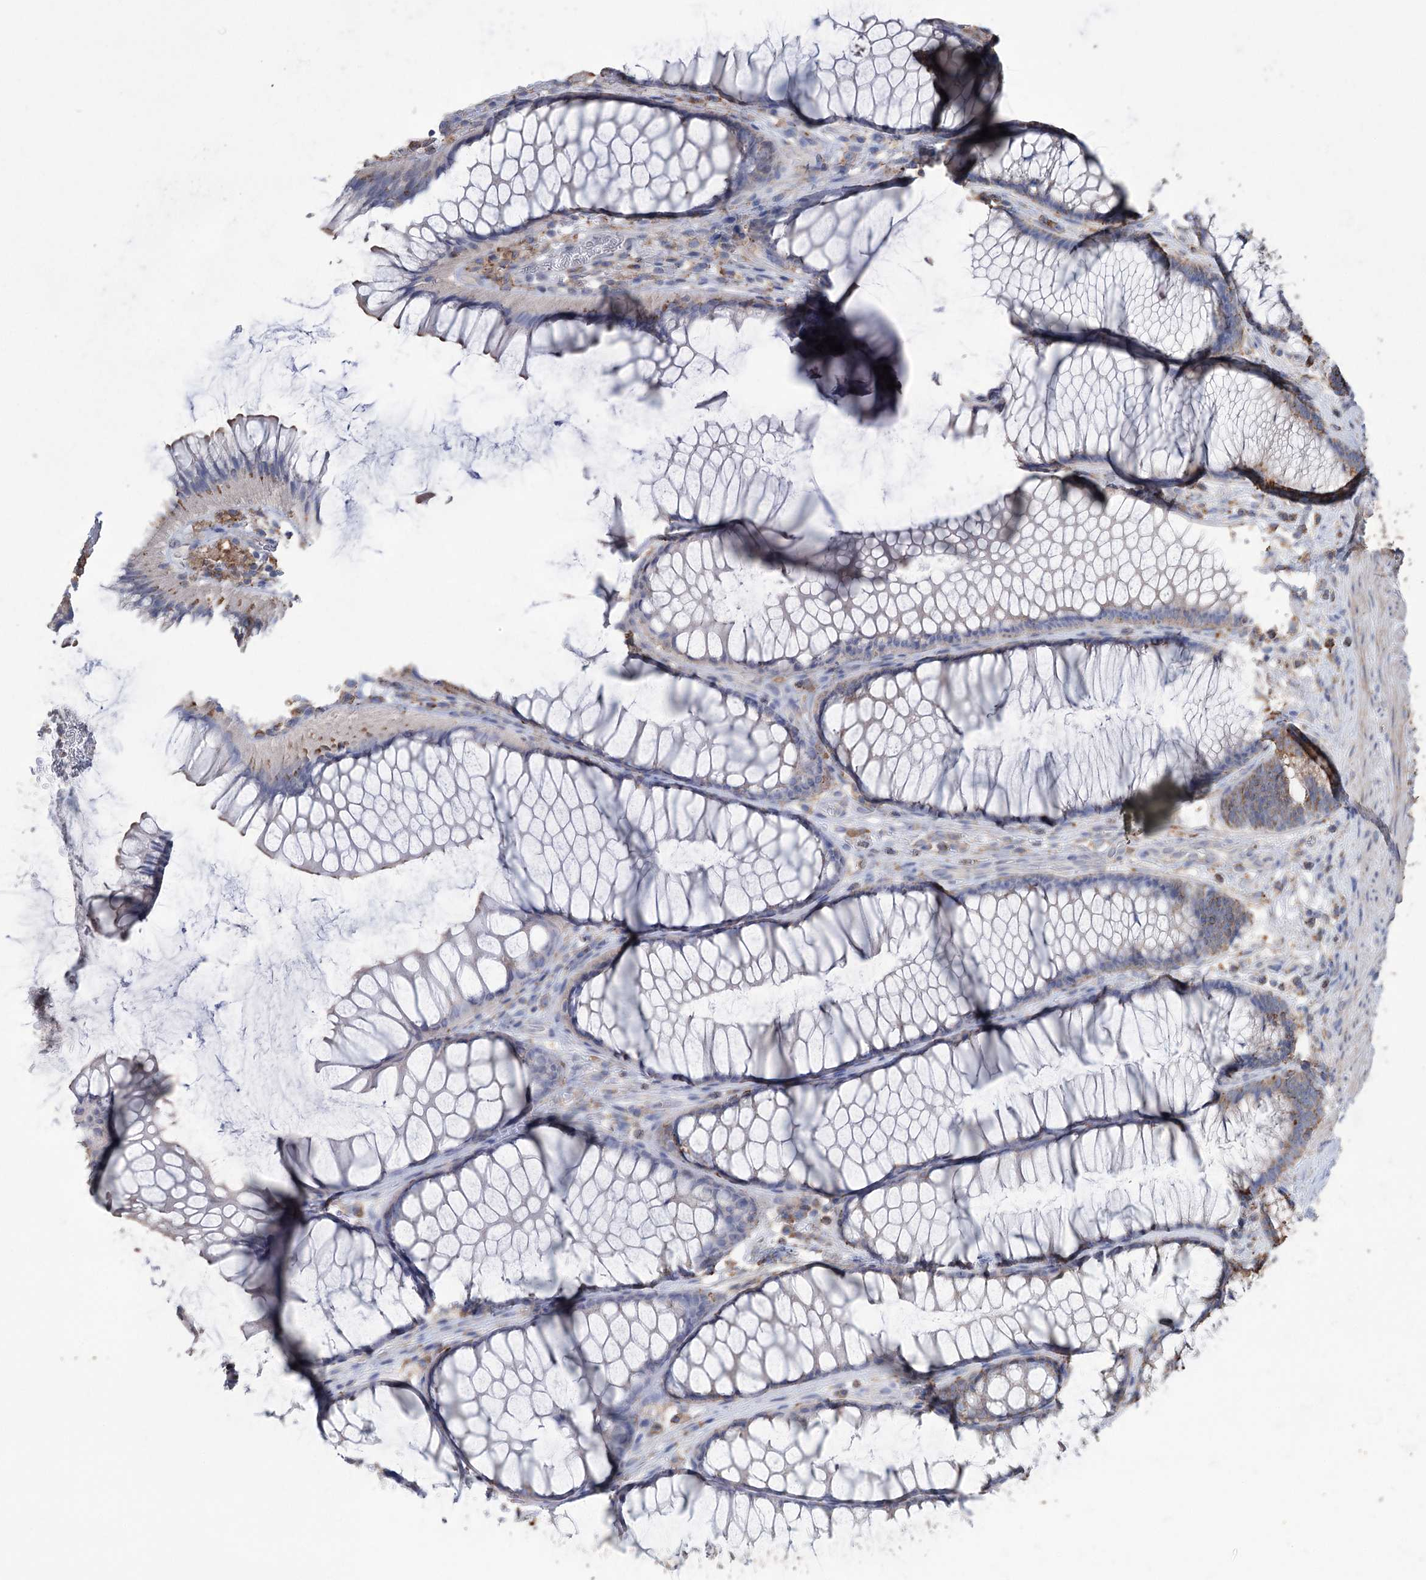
{"staining": {"intensity": "weak", "quantity": "25%-75%", "location": "cytoplasmic/membranous"}, "tissue": "colon", "cell_type": "Endothelial cells", "image_type": "normal", "snomed": [{"axis": "morphology", "description": "Normal tissue, NOS"}, {"axis": "topography", "description": "Colon"}], "caption": "Immunohistochemical staining of normal colon displays low levels of weak cytoplasmic/membranous positivity in approximately 25%-75% of endothelial cells. (DAB = brown stain, brightfield microscopy at high magnification).", "gene": "TRIM71", "patient": {"sex": "female", "age": 82}}